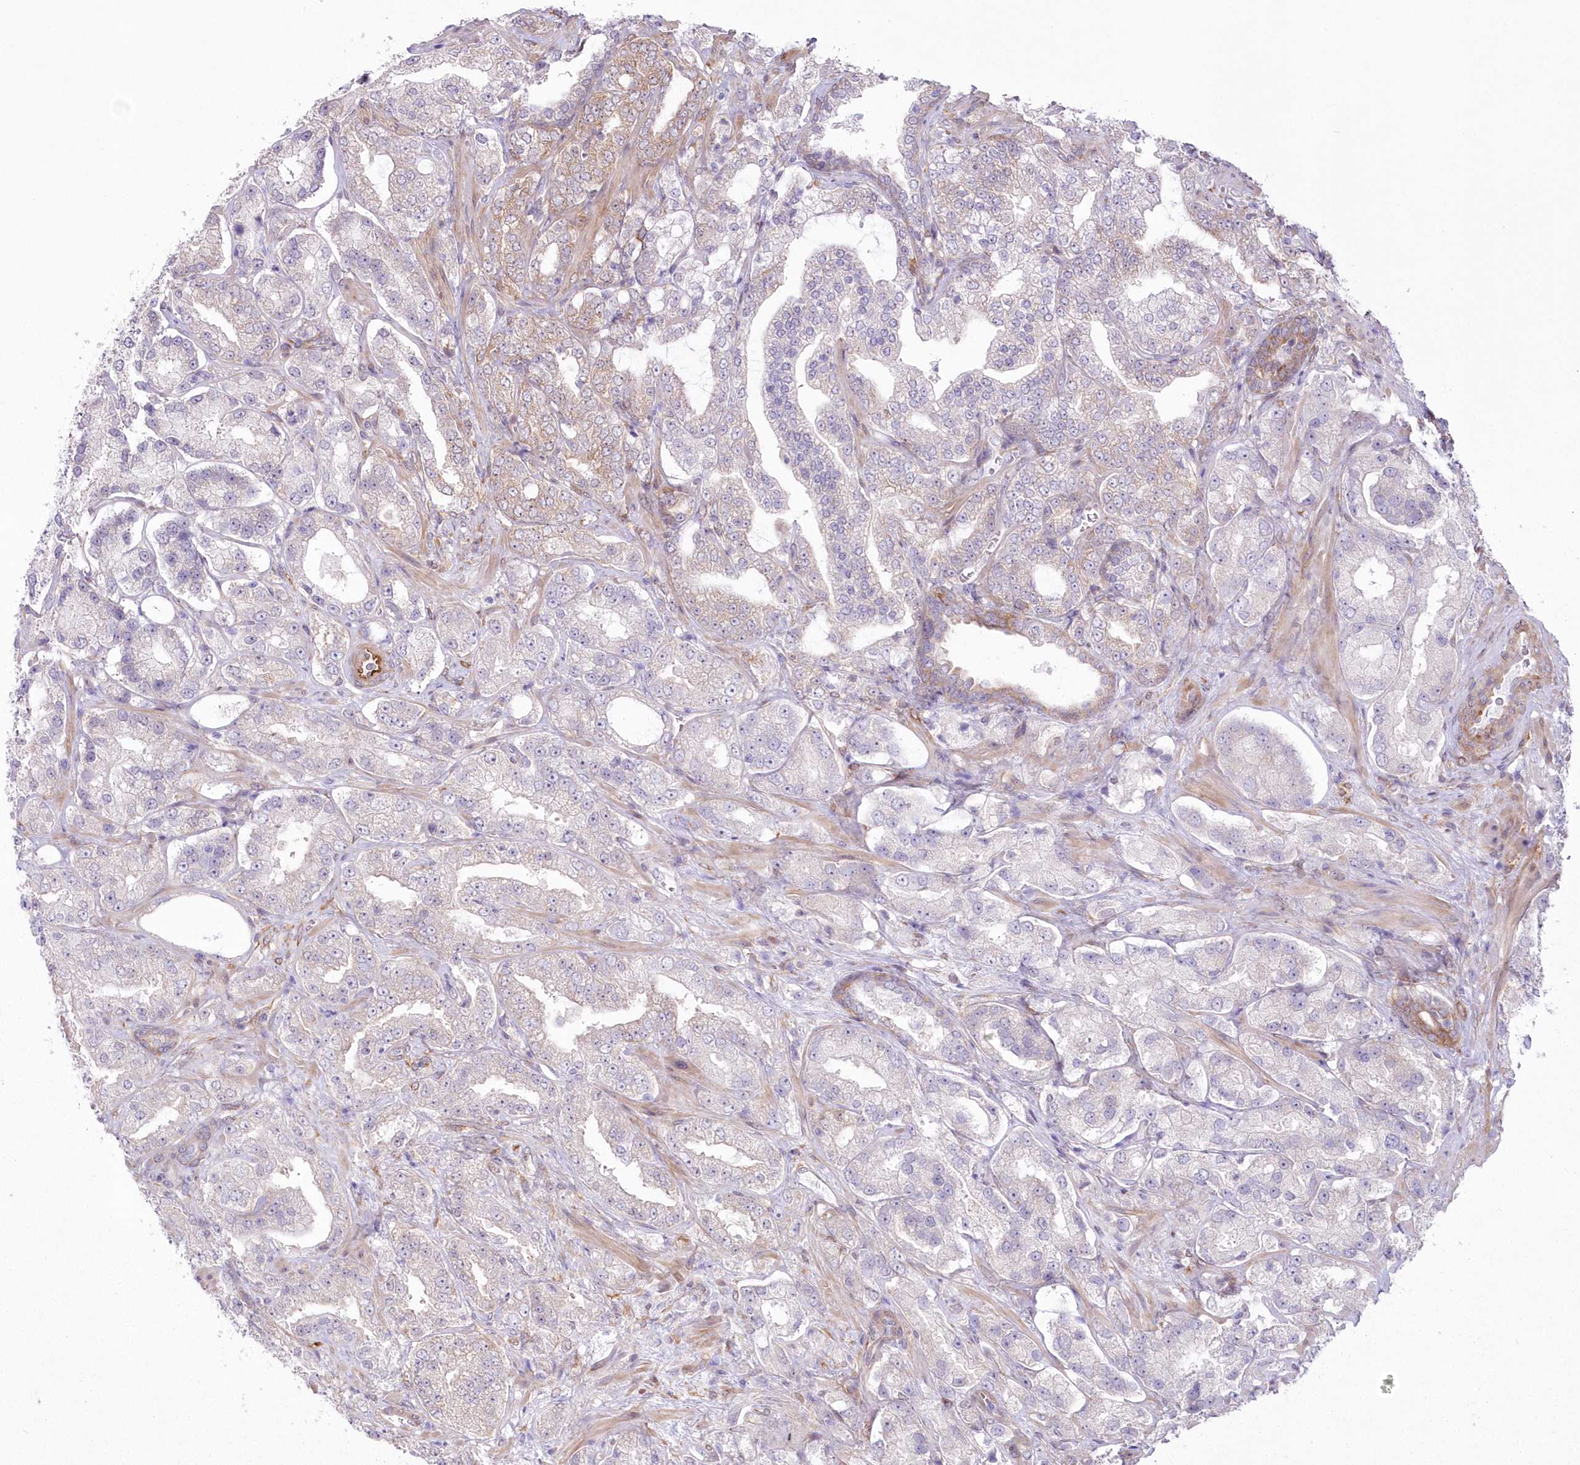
{"staining": {"intensity": "weak", "quantity": "<25%", "location": "cytoplasmic/membranous"}, "tissue": "prostate cancer", "cell_type": "Tumor cells", "image_type": "cancer", "snomed": [{"axis": "morphology", "description": "Adenocarcinoma, High grade"}, {"axis": "topography", "description": "Prostate"}], "caption": "High power microscopy histopathology image of an immunohistochemistry (IHC) image of prostate cancer (high-grade adenocarcinoma), revealing no significant positivity in tumor cells.", "gene": "SH3PXD2B", "patient": {"sex": "male", "age": 64}}